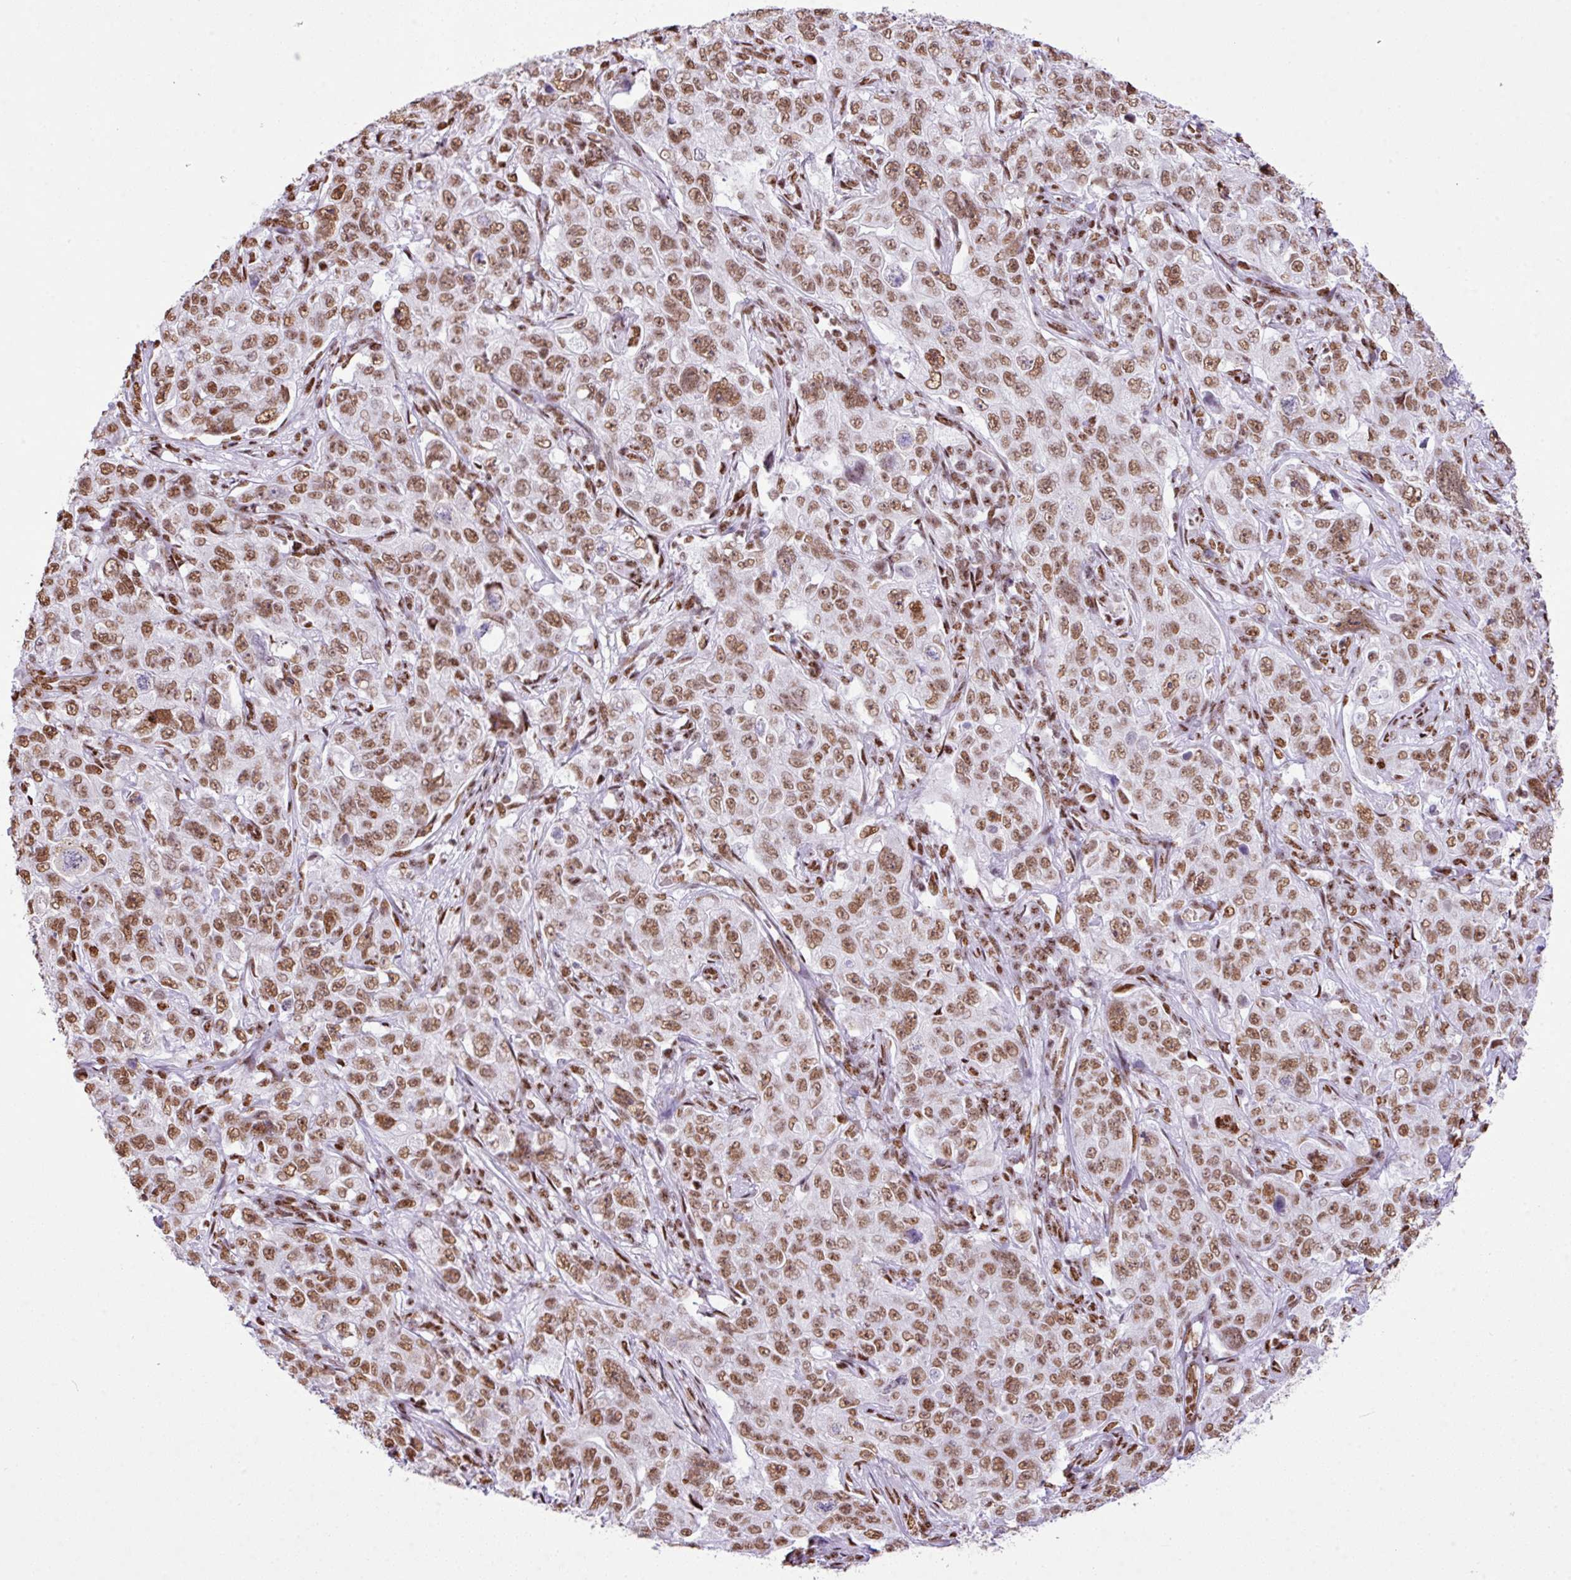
{"staining": {"intensity": "moderate", "quantity": ">75%", "location": "nuclear"}, "tissue": "pancreatic cancer", "cell_type": "Tumor cells", "image_type": "cancer", "snomed": [{"axis": "morphology", "description": "Adenocarcinoma, NOS"}, {"axis": "topography", "description": "Pancreas"}], "caption": "A photomicrograph of pancreatic cancer stained for a protein displays moderate nuclear brown staining in tumor cells. (DAB (3,3'-diaminobenzidine) IHC, brown staining for protein, blue staining for nuclei).", "gene": "RARG", "patient": {"sex": "male", "age": 68}}